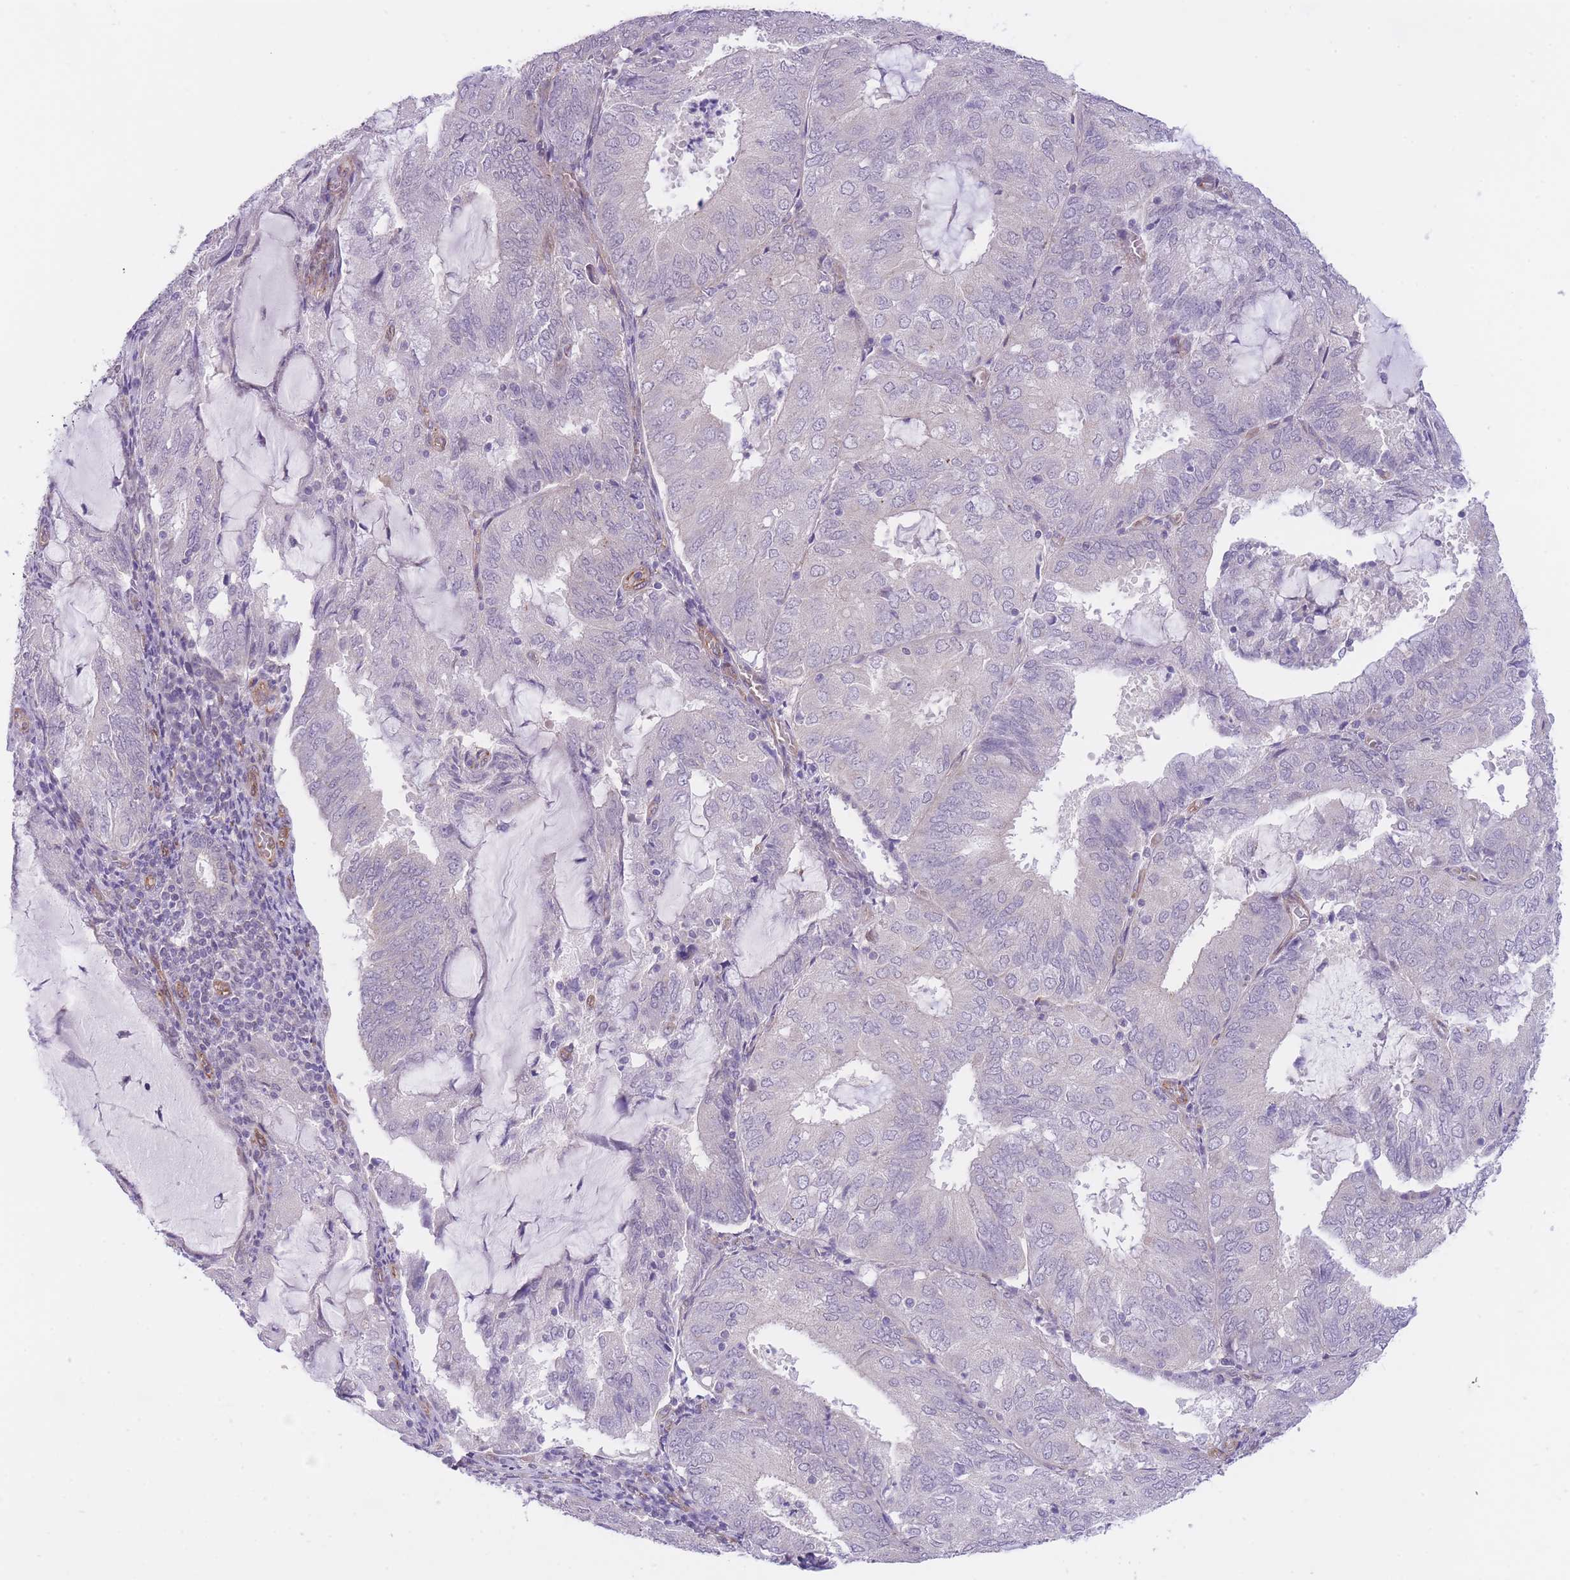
{"staining": {"intensity": "negative", "quantity": "none", "location": "none"}, "tissue": "endometrial cancer", "cell_type": "Tumor cells", "image_type": "cancer", "snomed": [{"axis": "morphology", "description": "Adenocarcinoma, NOS"}, {"axis": "topography", "description": "Endometrium"}], "caption": "Human endometrial adenocarcinoma stained for a protein using immunohistochemistry (IHC) displays no expression in tumor cells.", "gene": "QTRT1", "patient": {"sex": "female", "age": 81}}